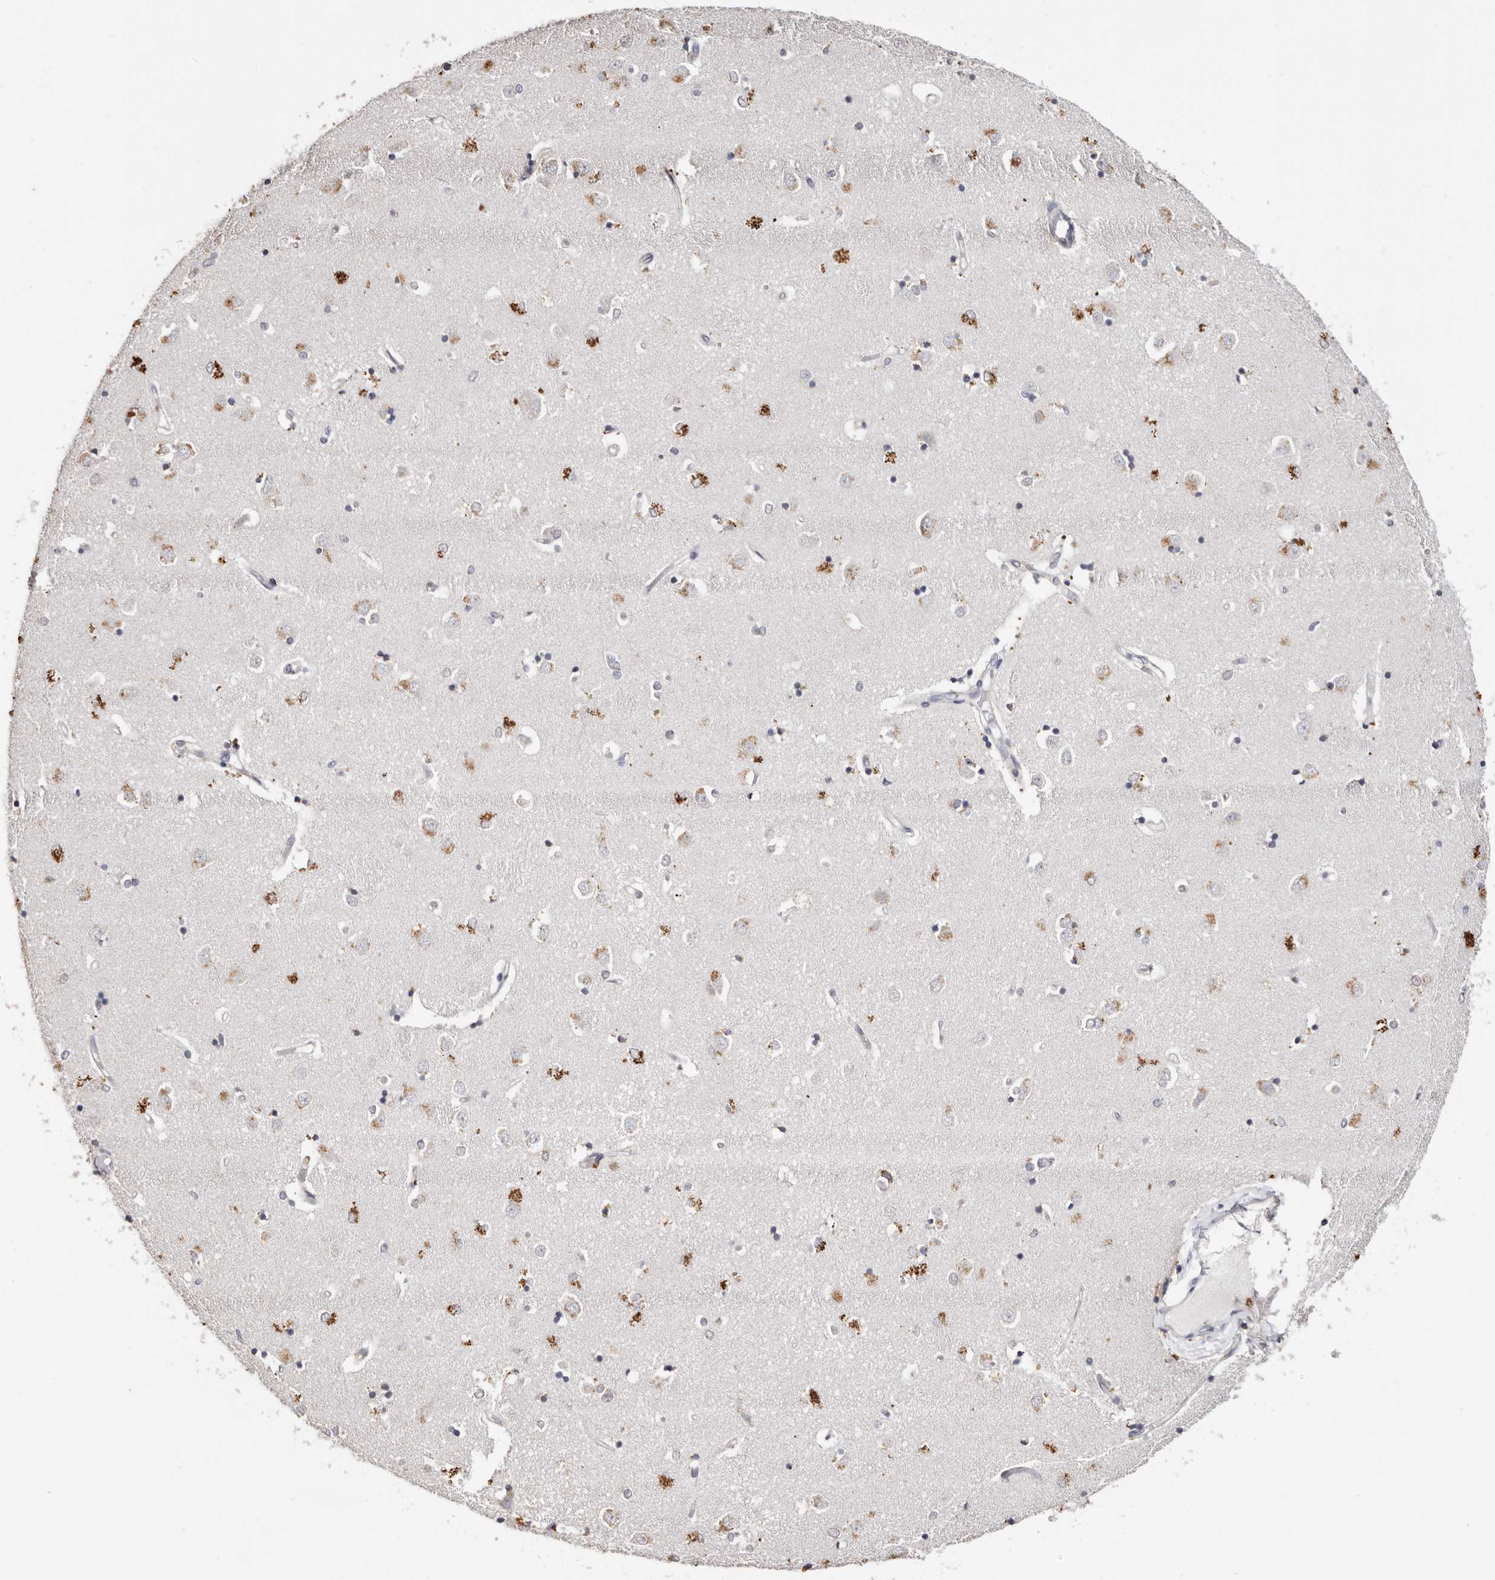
{"staining": {"intensity": "moderate", "quantity": "<25%", "location": "cytoplasmic/membranous"}, "tissue": "caudate", "cell_type": "Glial cells", "image_type": "normal", "snomed": [{"axis": "morphology", "description": "Normal tissue, NOS"}, {"axis": "topography", "description": "Lateral ventricle wall"}], "caption": "IHC staining of normal caudate, which demonstrates low levels of moderate cytoplasmic/membranous positivity in about <25% of glial cells indicating moderate cytoplasmic/membranous protein expression. The staining was performed using DAB (3,3'-diaminobenzidine) (brown) for protein detection and nuclei were counterstained in hematoxylin (blue).", "gene": "LGALS7B", "patient": {"sex": "male", "age": 45}}